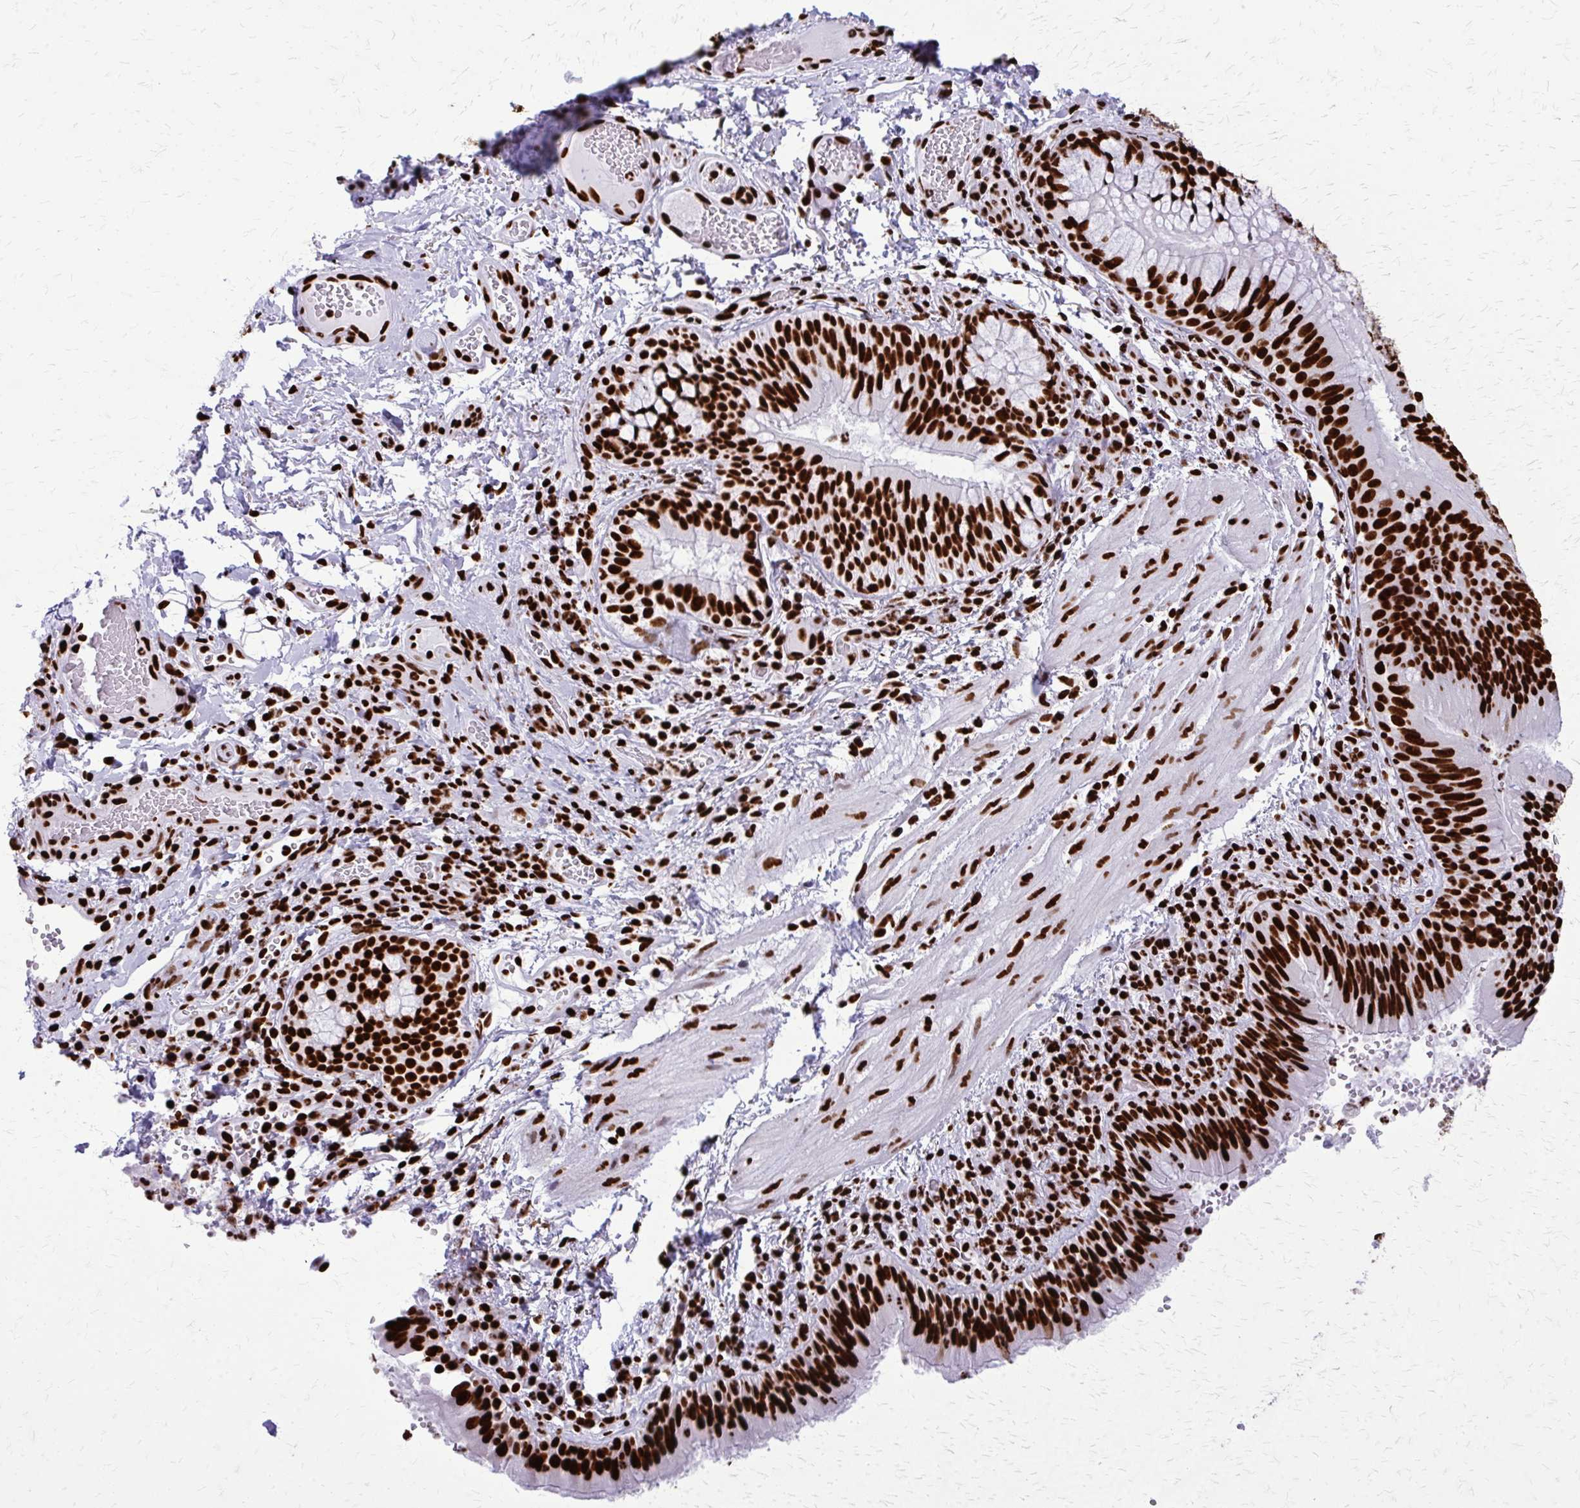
{"staining": {"intensity": "strong", "quantity": ">75%", "location": "nuclear"}, "tissue": "bronchus", "cell_type": "Respiratory epithelial cells", "image_type": "normal", "snomed": [{"axis": "morphology", "description": "Normal tissue, NOS"}, {"axis": "topography", "description": "Lymph node"}, {"axis": "topography", "description": "Bronchus"}], "caption": "An IHC image of normal tissue is shown. Protein staining in brown highlights strong nuclear positivity in bronchus within respiratory epithelial cells.", "gene": "SFPQ", "patient": {"sex": "male", "age": 56}}